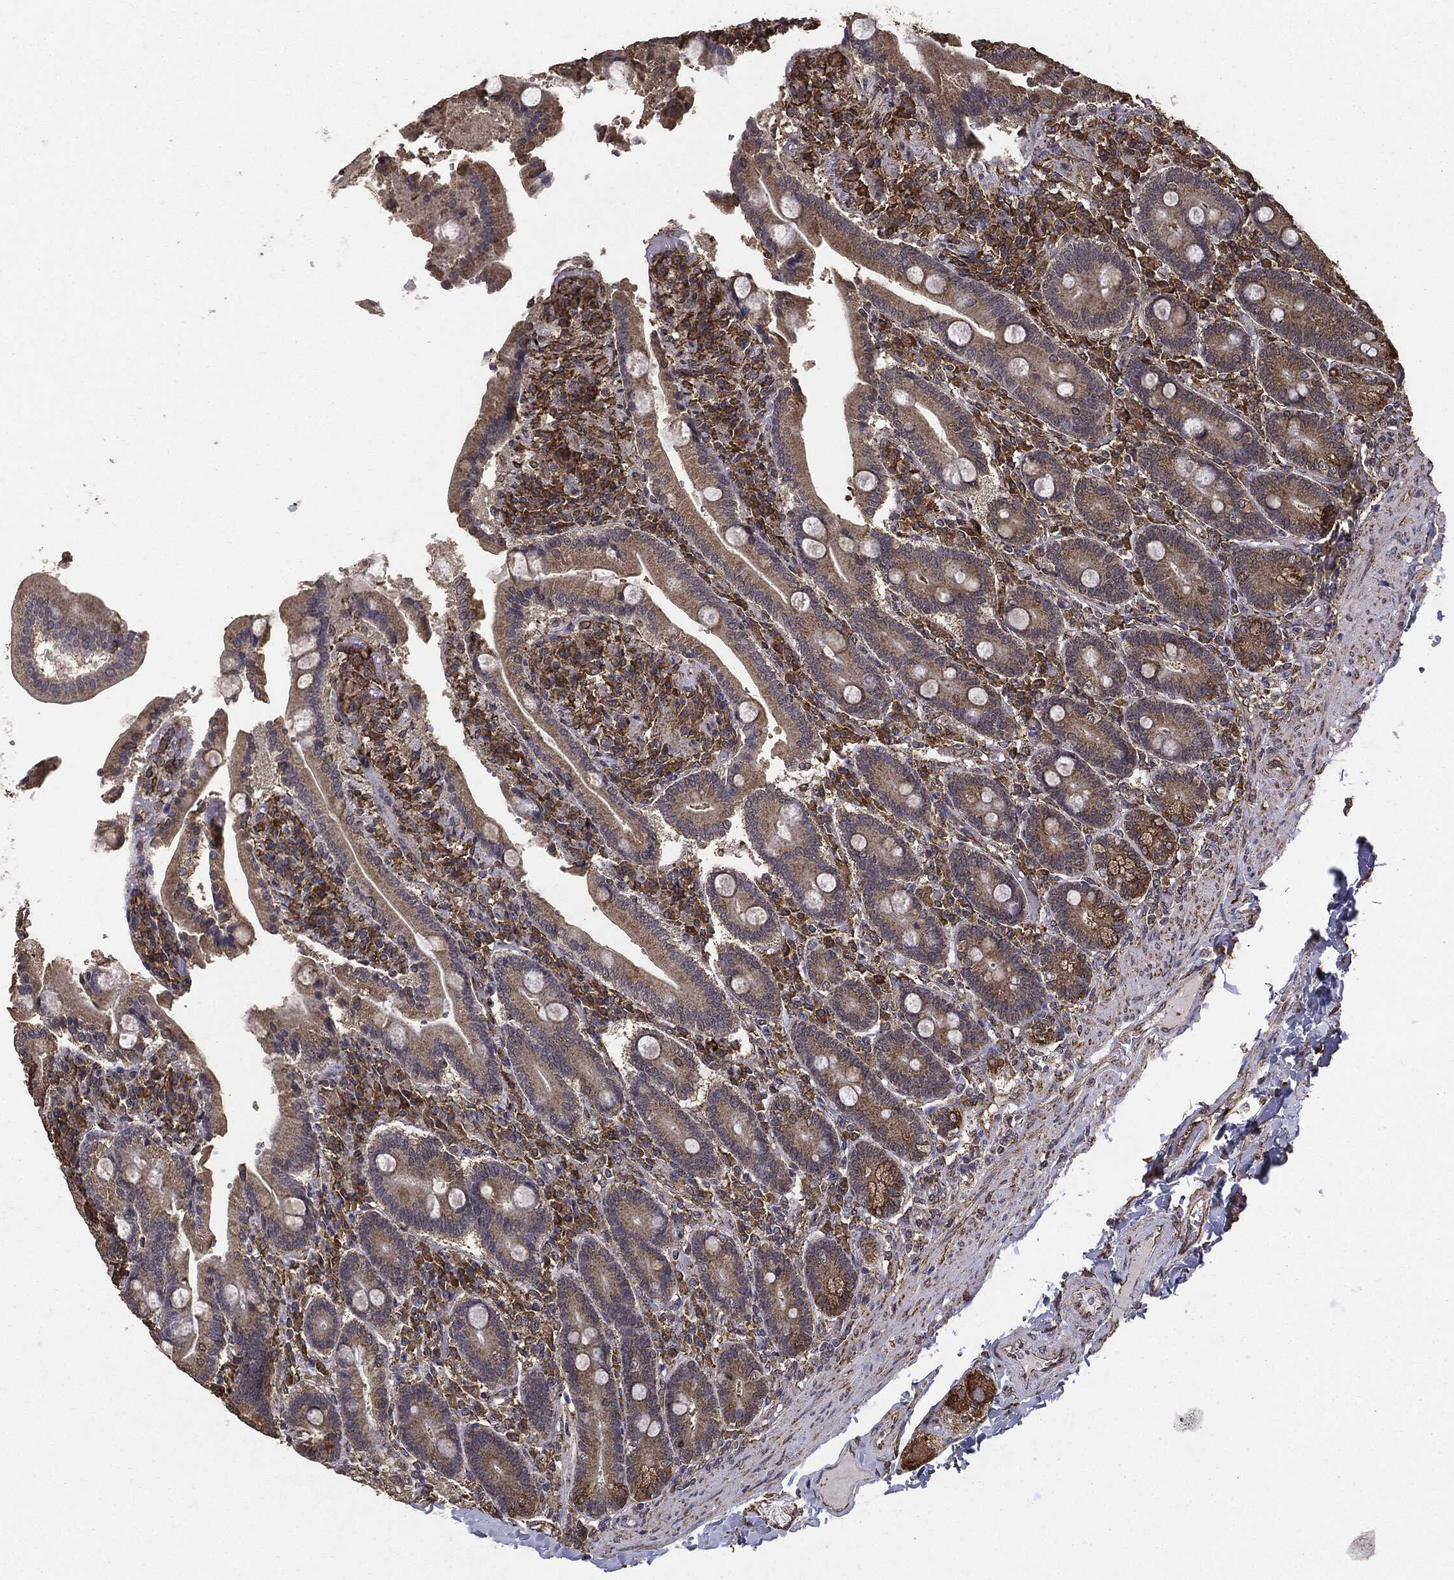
{"staining": {"intensity": "weak", "quantity": "25%-75%", "location": "cytoplasmic/membranous"}, "tissue": "duodenum", "cell_type": "Glandular cells", "image_type": "normal", "snomed": [{"axis": "morphology", "description": "Normal tissue, NOS"}, {"axis": "topography", "description": "Duodenum"}], "caption": "This is a histology image of IHC staining of benign duodenum, which shows weak expression in the cytoplasmic/membranous of glandular cells.", "gene": "MTOR", "patient": {"sex": "female", "age": 62}}